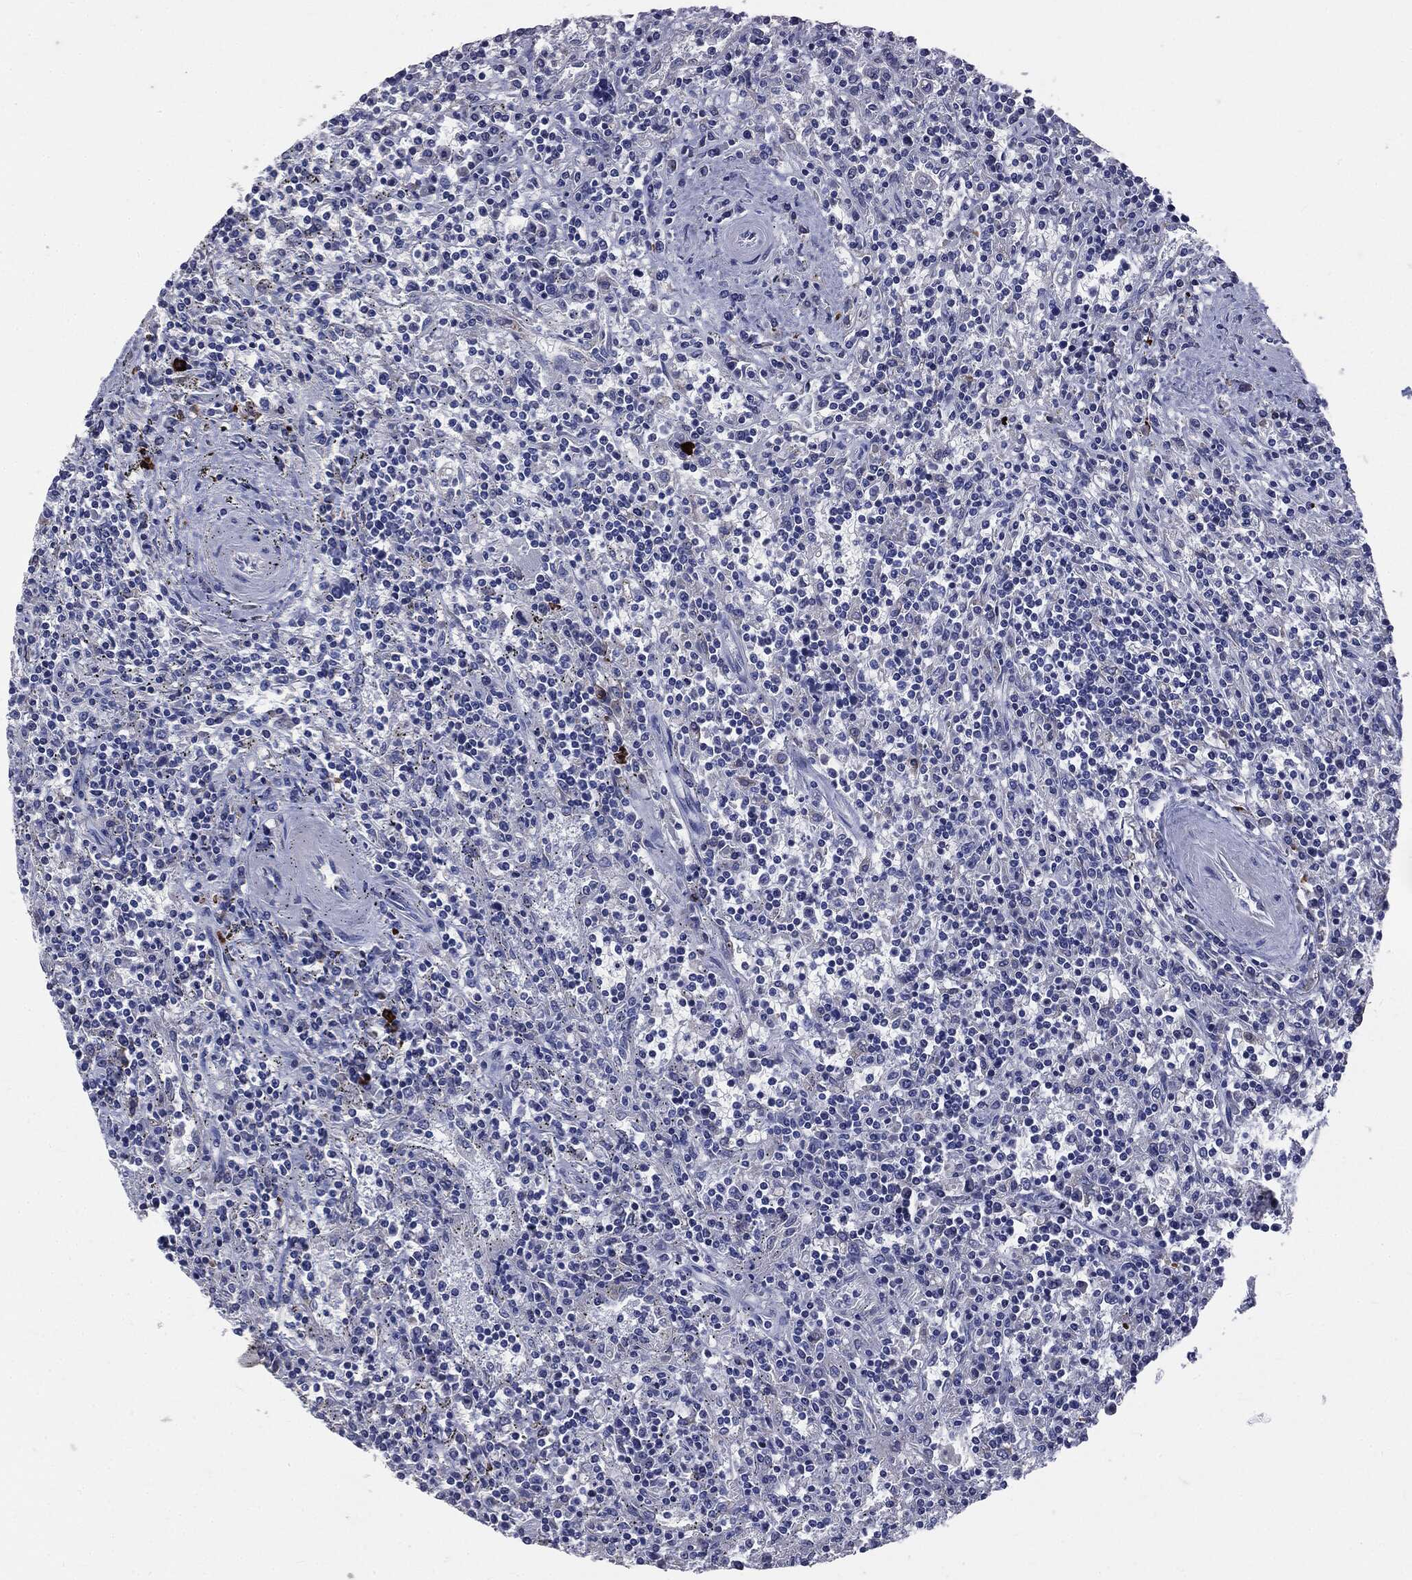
{"staining": {"intensity": "negative", "quantity": "none", "location": "none"}, "tissue": "lymphoma", "cell_type": "Tumor cells", "image_type": "cancer", "snomed": [{"axis": "morphology", "description": "Malignant lymphoma, non-Hodgkin's type, Low grade"}, {"axis": "topography", "description": "Spleen"}], "caption": "Photomicrograph shows no significant protein staining in tumor cells of lymphoma.", "gene": "PTGS2", "patient": {"sex": "male", "age": 62}}